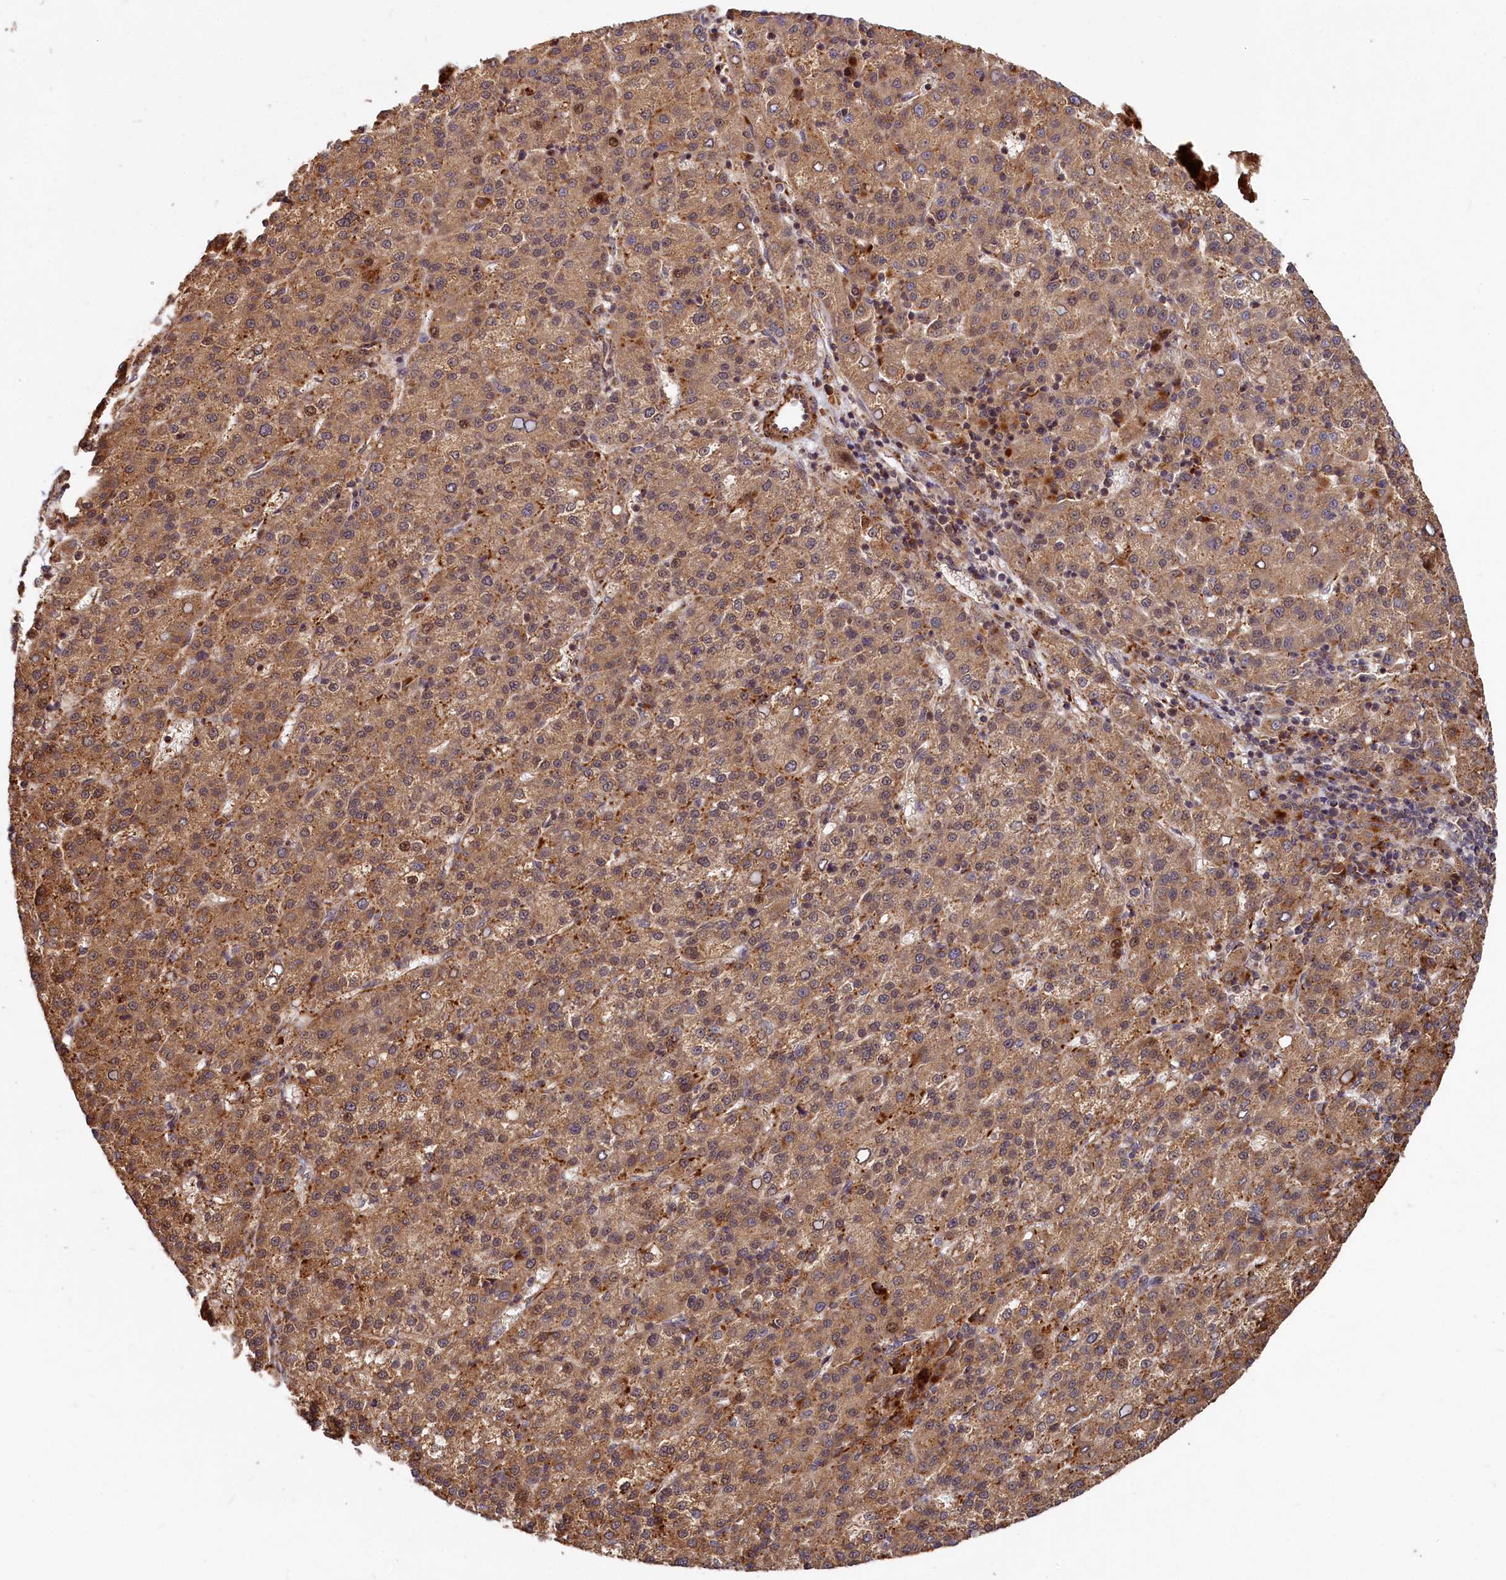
{"staining": {"intensity": "moderate", "quantity": ">75%", "location": "cytoplasmic/membranous"}, "tissue": "liver cancer", "cell_type": "Tumor cells", "image_type": "cancer", "snomed": [{"axis": "morphology", "description": "Carcinoma, Hepatocellular, NOS"}, {"axis": "topography", "description": "Liver"}], "caption": "Hepatocellular carcinoma (liver) stained with a brown dye displays moderate cytoplasmic/membranous positive staining in approximately >75% of tumor cells.", "gene": "TRIM23", "patient": {"sex": "female", "age": 58}}